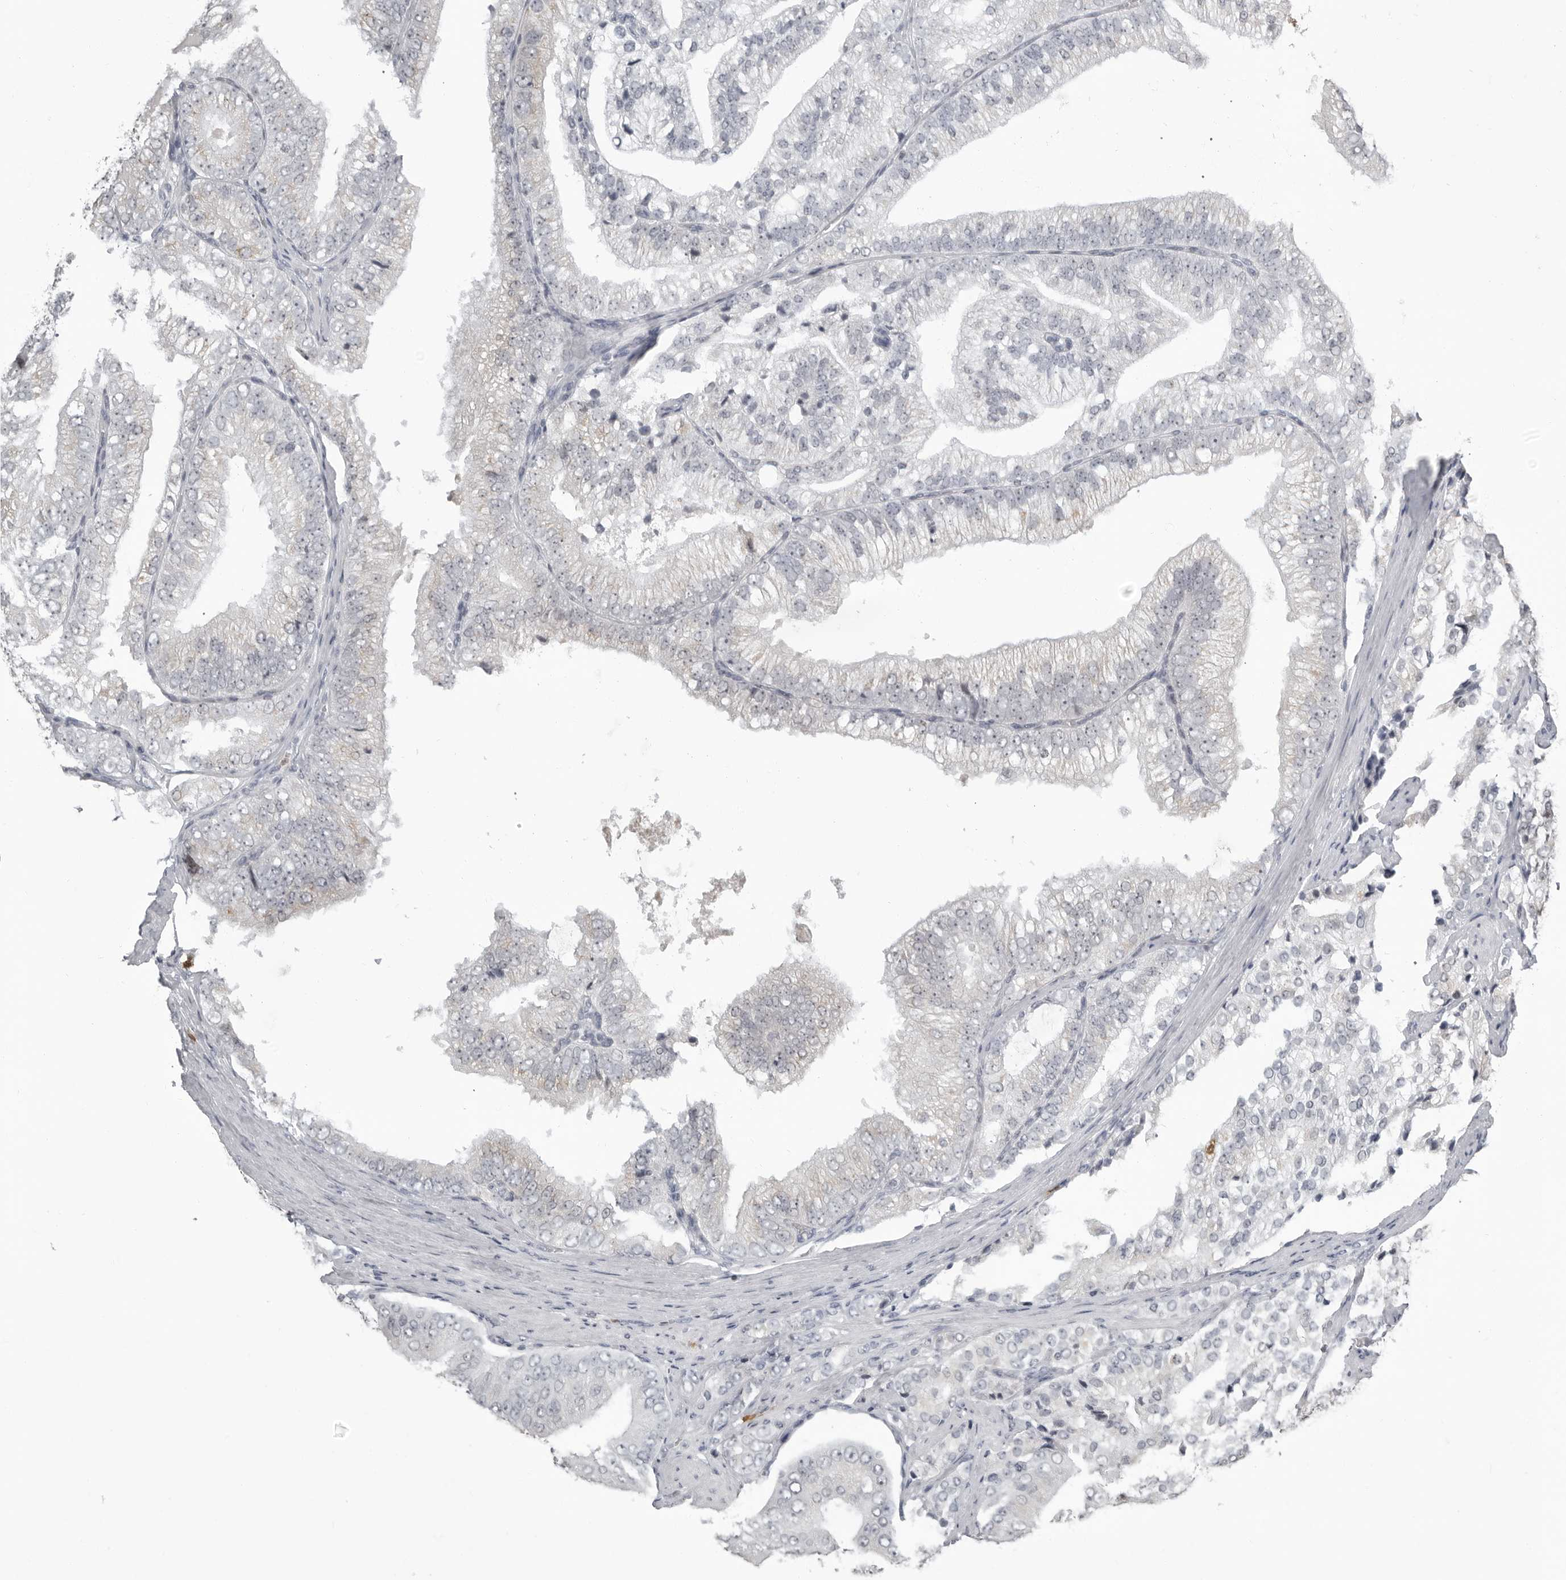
{"staining": {"intensity": "negative", "quantity": "none", "location": "none"}, "tissue": "prostate cancer", "cell_type": "Tumor cells", "image_type": "cancer", "snomed": [{"axis": "morphology", "description": "Adenocarcinoma, High grade"}, {"axis": "topography", "description": "Prostate"}], "caption": "IHC of human prostate cancer (adenocarcinoma (high-grade)) displays no staining in tumor cells.", "gene": "RTCA", "patient": {"sex": "male", "age": 58}}